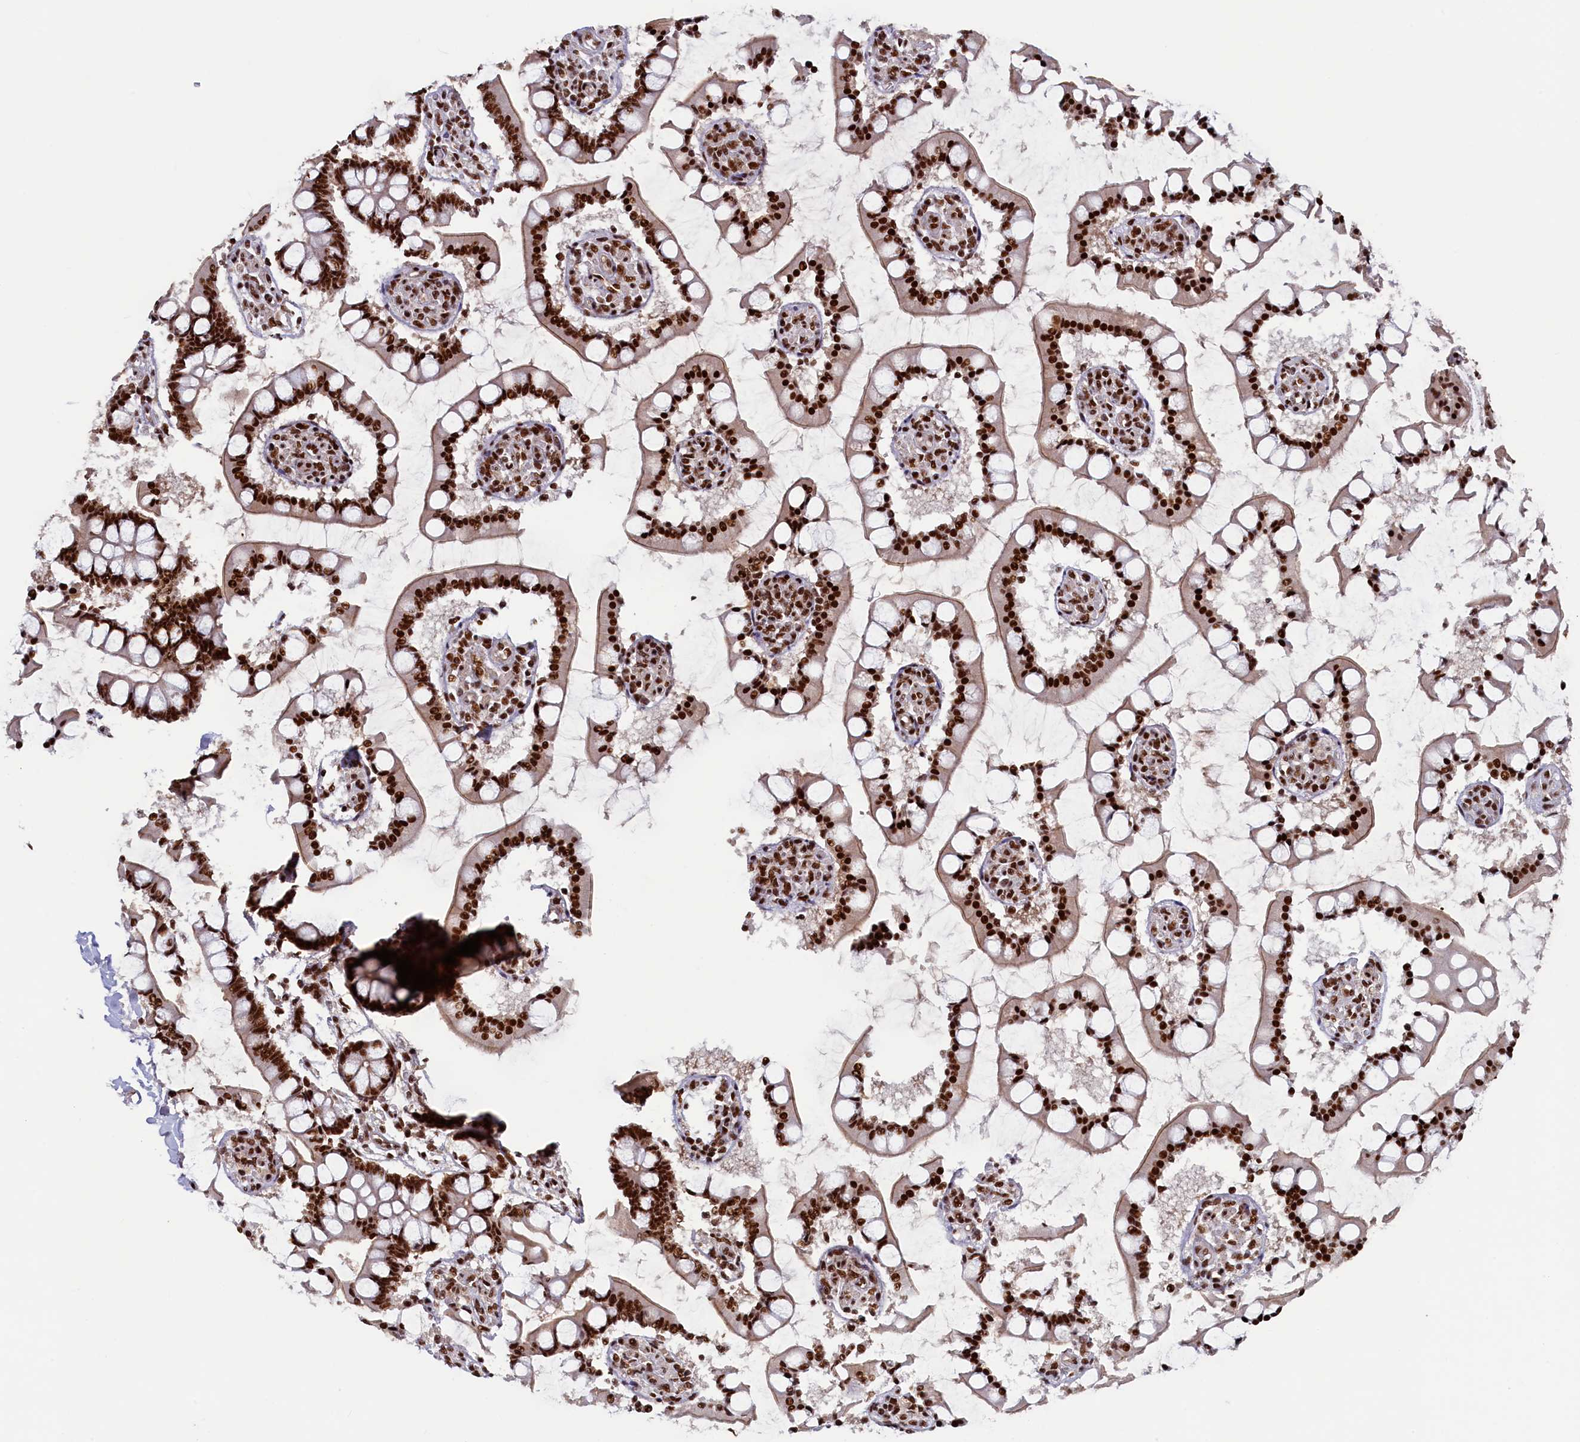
{"staining": {"intensity": "strong", "quantity": ">75%", "location": "nuclear"}, "tissue": "small intestine", "cell_type": "Glandular cells", "image_type": "normal", "snomed": [{"axis": "morphology", "description": "Normal tissue, NOS"}, {"axis": "topography", "description": "Small intestine"}], "caption": "Strong nuclear protein expression is appreciated in approximately >75% of glandular cells in small intestine. The staining was performed using DAB (3,3'-diaminobenzidine), with brown indicating positive protein expression. Nuclei are stained blue with hematoxylin.", "gene": "ZC3H18", "patient": {"sex": "male", "age": 52}}